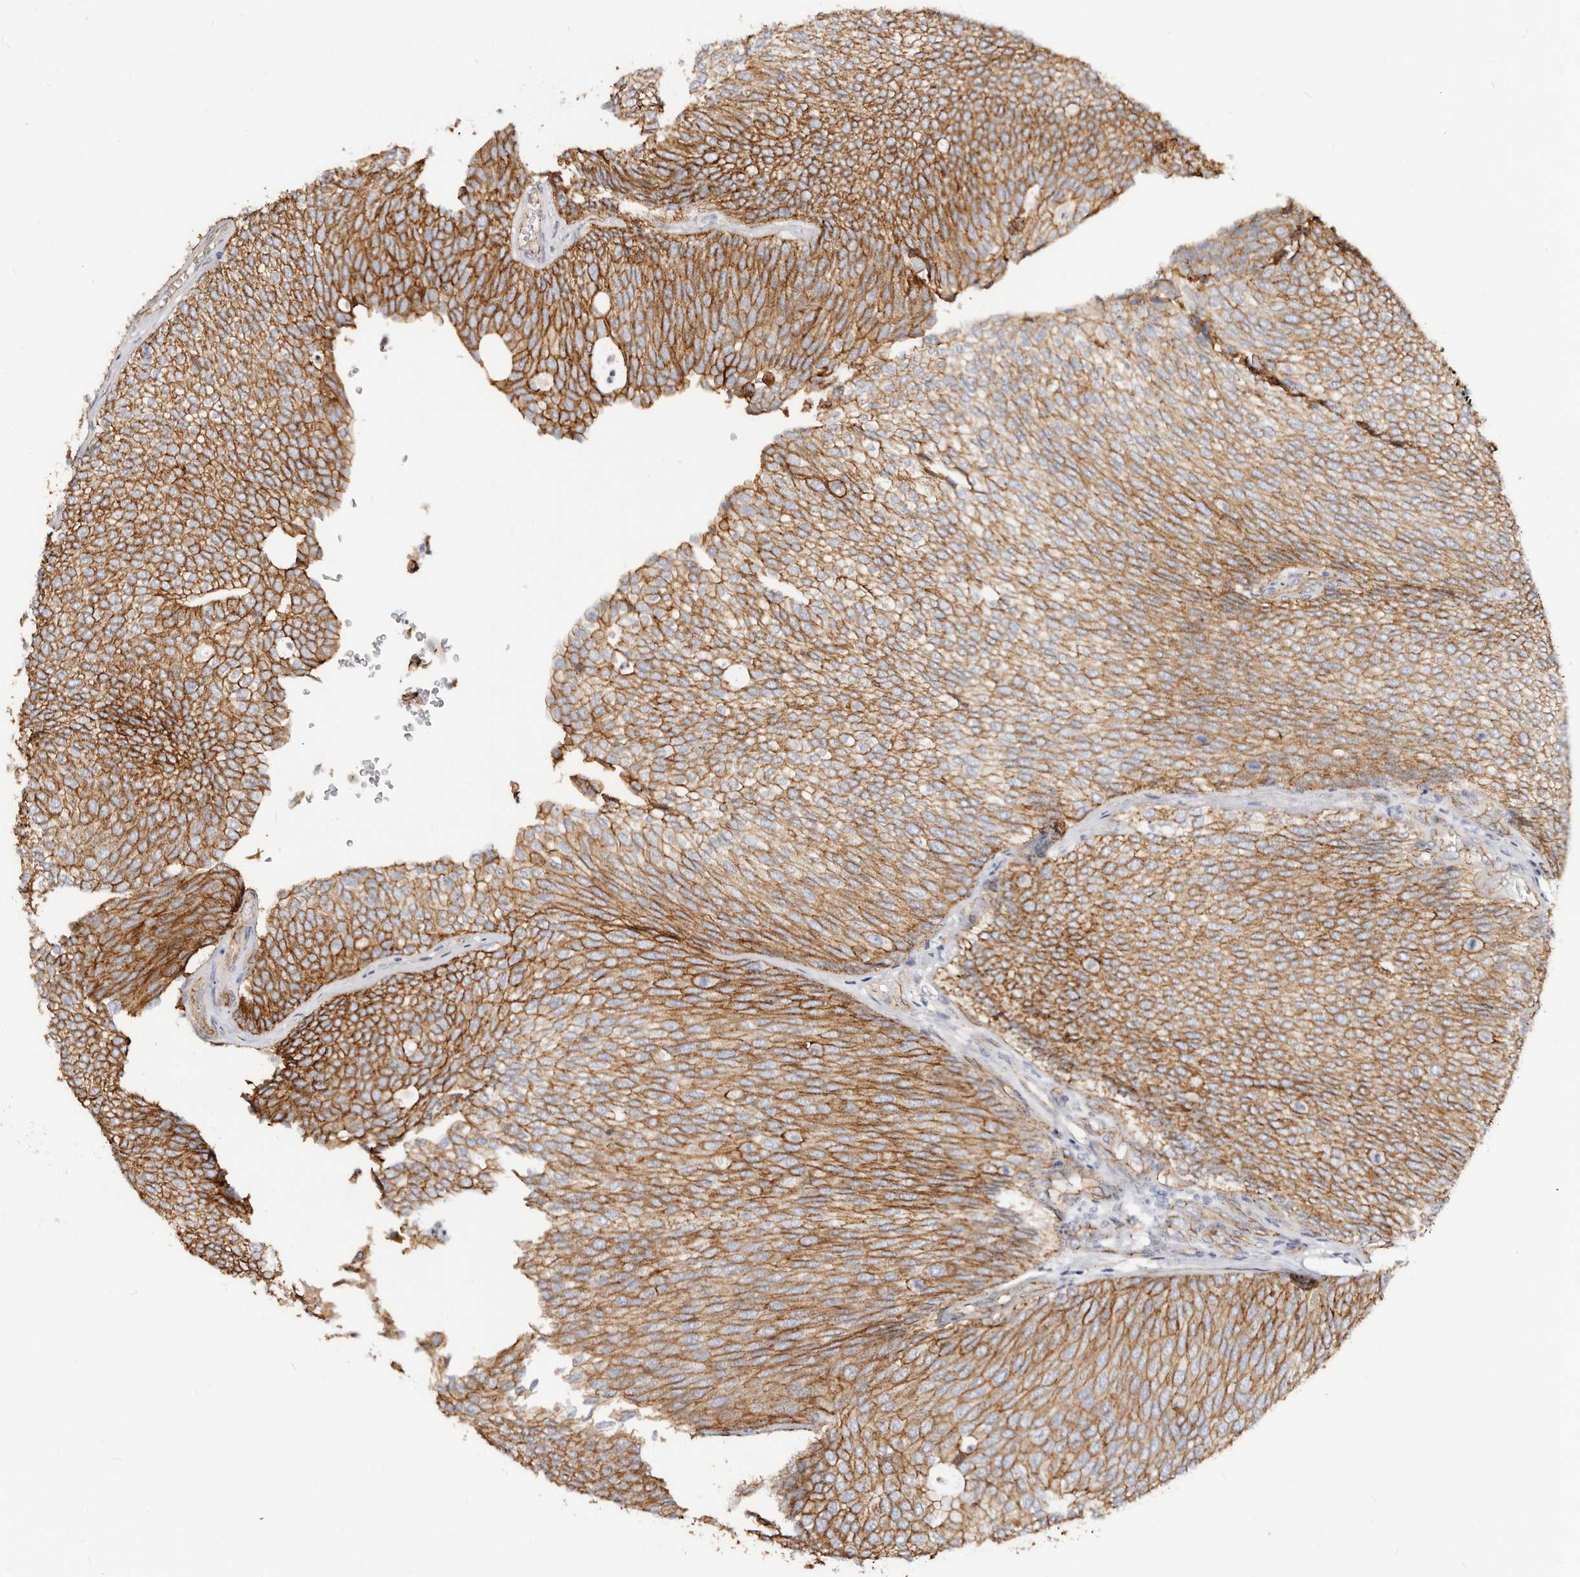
{"staining": {"intensity": "strong", "quantity": ">75%", "location": "cytoplasmic/membranous"}, "tissue": "urothelial cancer", "cell_type": "Tumor cells", "image_type": "cancer", "snomed": [{"axis": "morphology", "description": "Urothelial carcinoma, Low grade"}, {"axis": "topography", "description": "Urinary bladder"}], "caption": "Brown immunohistochemical staining in urothelial cancer displays strong cytoplasmic/membranous staining in approximately >75% of tumor cells.", "gene": "CTNNB1", "patient": {"sex": "female", "age": 79}}